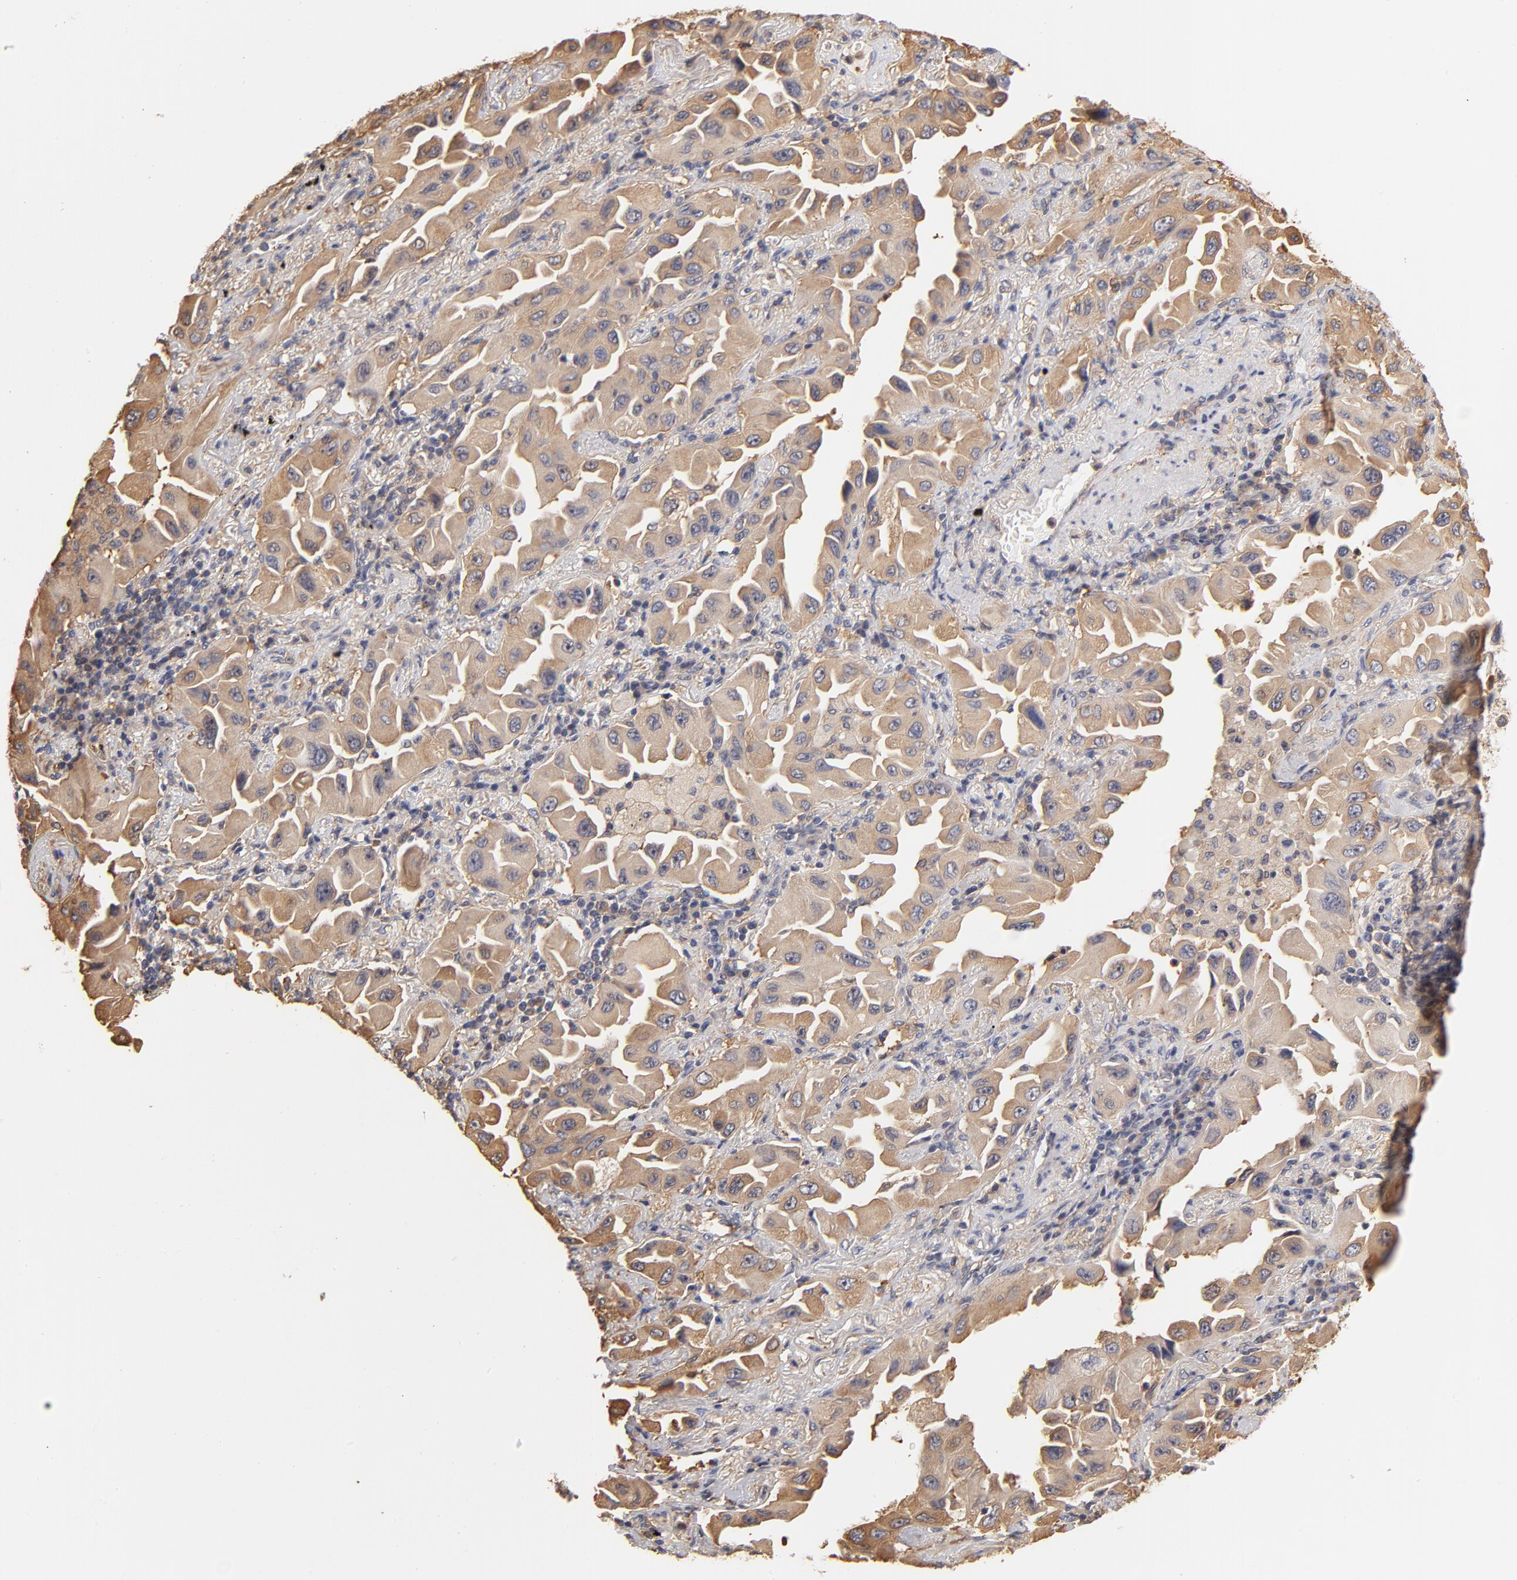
{"staining": {"intensity": "weak", "quantity": ">75%", "location": "cytoplasmic/membranous"}, "tissue": "lung cancer", "cell_type": "Tumor cells", "image_type": "cancer", "snomed": [{"axis": "morphology", "description": "Adenocarcinoma, NOS"}, {"axis": "topography", "description": "Lung"}], "caption": "A low amount of weak cytoplasmic/membranous expression is seen in about >75% of tumor cells in lung adenocarcinoma tissue. (Stains: DAB in brown, nuclei in blue, Microscopy: brightfield microscopy at high magnification).", "gene": "FCMR", "patient": {"sex": "female", "age": 65}}